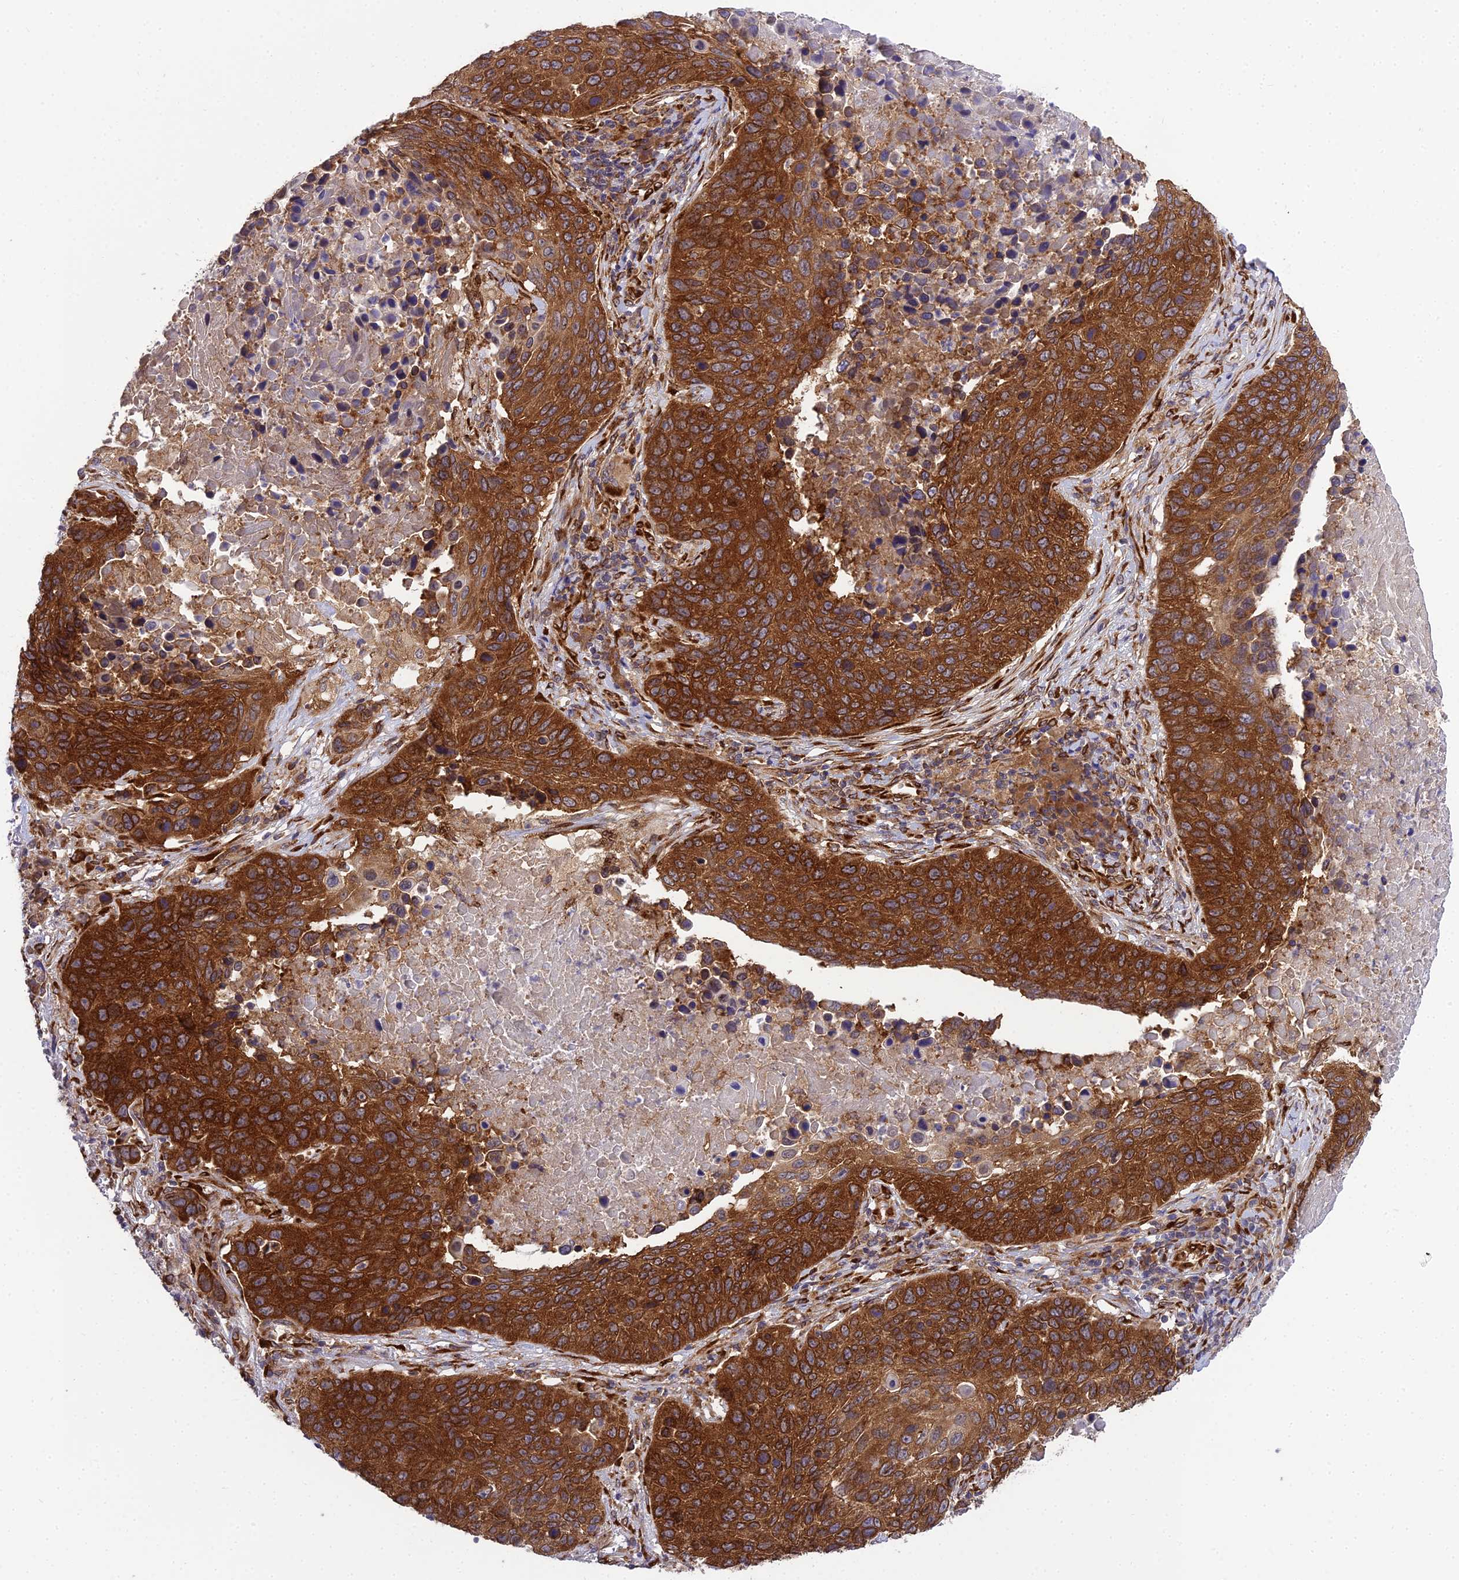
{"staining": {"intensity": "strong", "quantity": ">75%", "location": "cytoplasmic/membranous"}, "tissue": "lung cancer", "cell_type": "Tumor cells", "image_type": "cancer", "snomed": [{"axis": "morphology", "description": "Normal tissue, NOS"}, {"axis": "morphology", "description": "Squamous cell carcinoma, NOS"}, {"axis": "topography", "description": "Lymph node"}, {"axis": "topography", "description": "Lung"}], "caption": "Immunohistochemical staining of lung squamous cell carcinoma displays strong cytoplasmic/membranous protein expression in about >75% of tumor cells.", "gene": "DHCR7", "patient": {"sex": "male", "age": 66}}